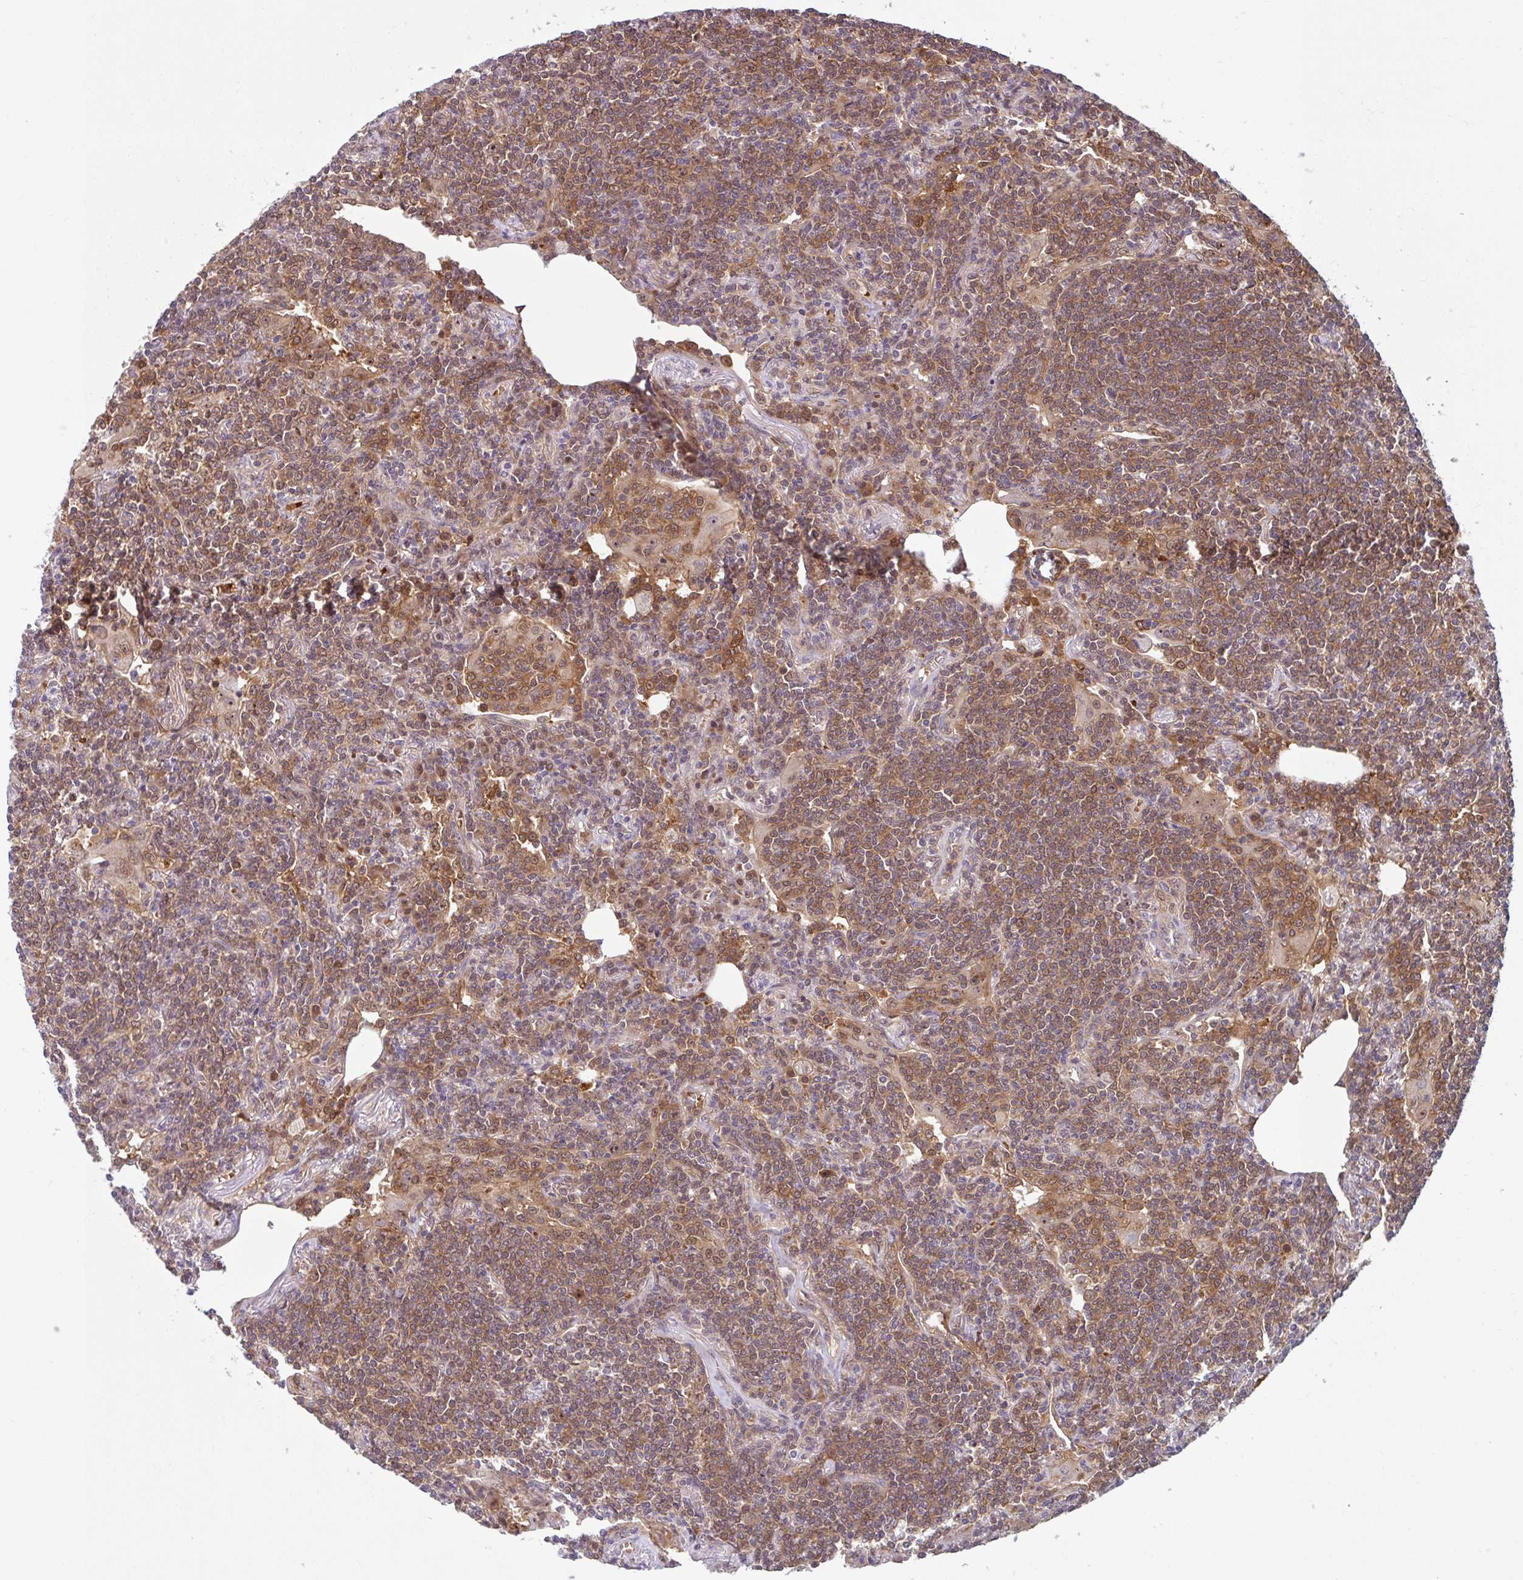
{"staining": {"intensity": "moderate", "quantity": ">75%", "location": "cytoplasmic/membranous"}, "tissue": "lymphoma", "cell_type": "Tumor cells", "image_type": "cancer", "snomed": [{"axis": "morphology", "description": "Malignant lymphoma, non-Hodgkin's type, Low grade"}, {"axis": "topography", "description": "Lung"}], "caption": "Protein expression analysis of human malignant lymphoma, non-Hodgkin's type (low-grade) reveals moderate cytoplasmic/membranous staining in approximately >75% of tumor cells. (brown staining indicates protein expression, while blue staining denotes nuclei).", "gene": "HMBS", "patient": {"sex": "female", "age": 71}}